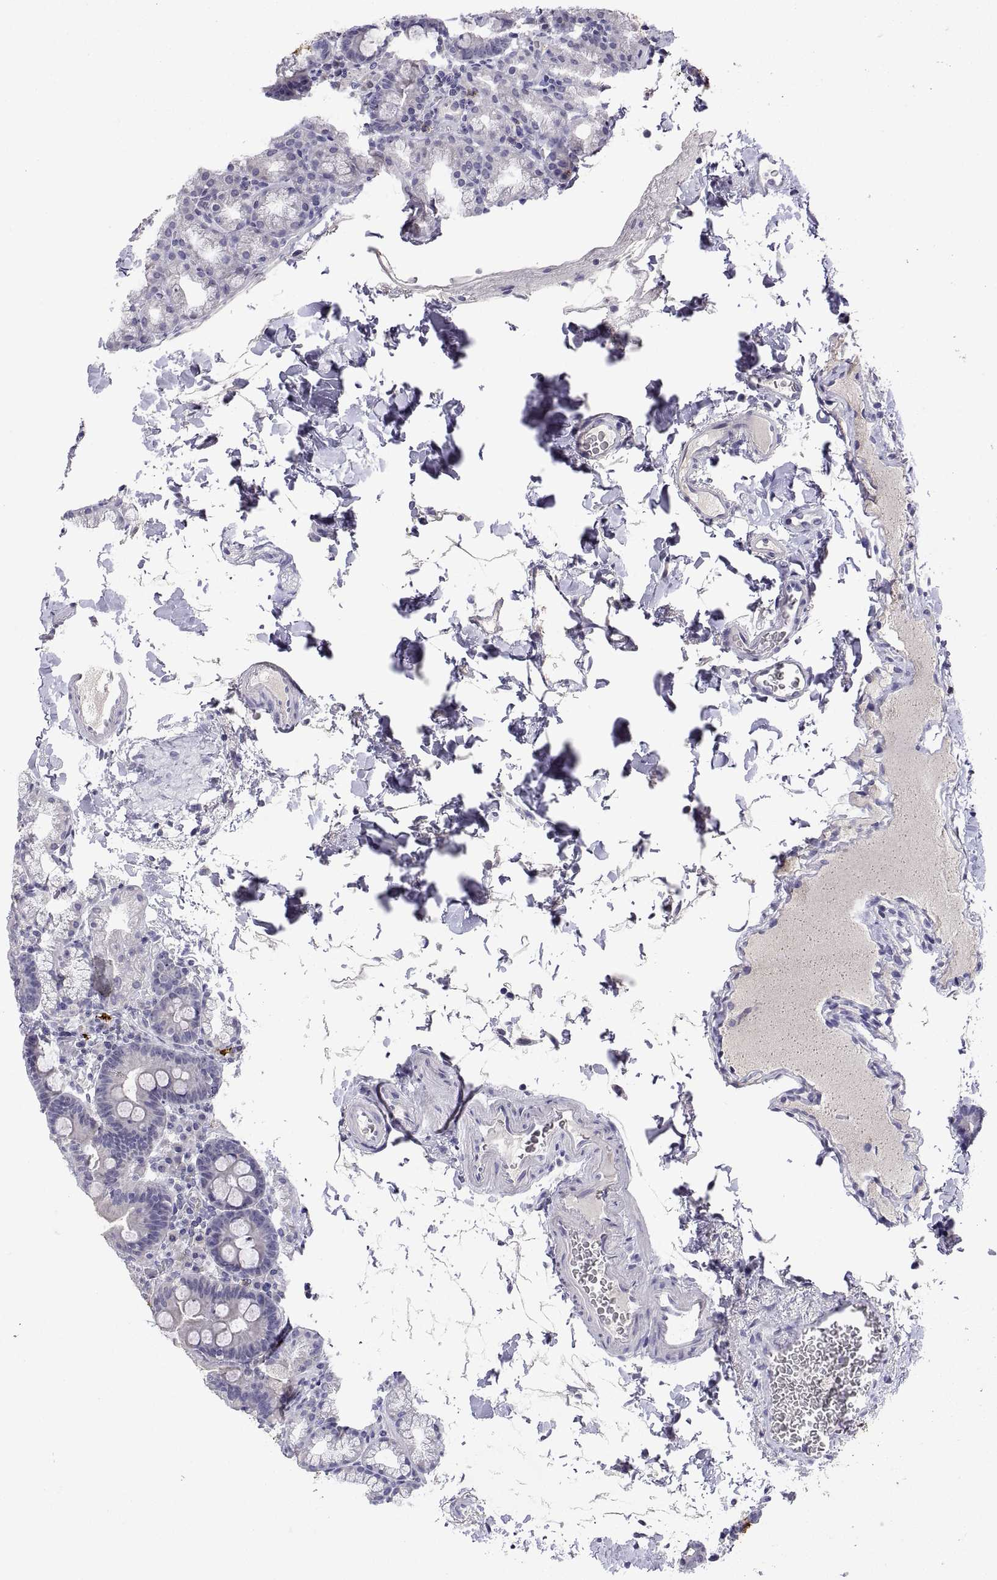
{"staining": {"intensity": "negative", "quantity": "none", "location": "none"}, "tissue": "duodenum", "cell_type": "Glandular cells", "image_type": "normal", "snomed": [{"axis": "morphology", "description": "Normal tissue, NOS"}, {"axis": "topography", "description": "Duodenum"}], "caption": "DAB immunohistochemical staining of unremarkable duodenum exhibits no significant positivity in glandular cells. (DAB (3,3'-diaminobenzidine) IHC, high magnification).", "gene": "MS4A1", "patient": {"sex": "male", "age": 59}}